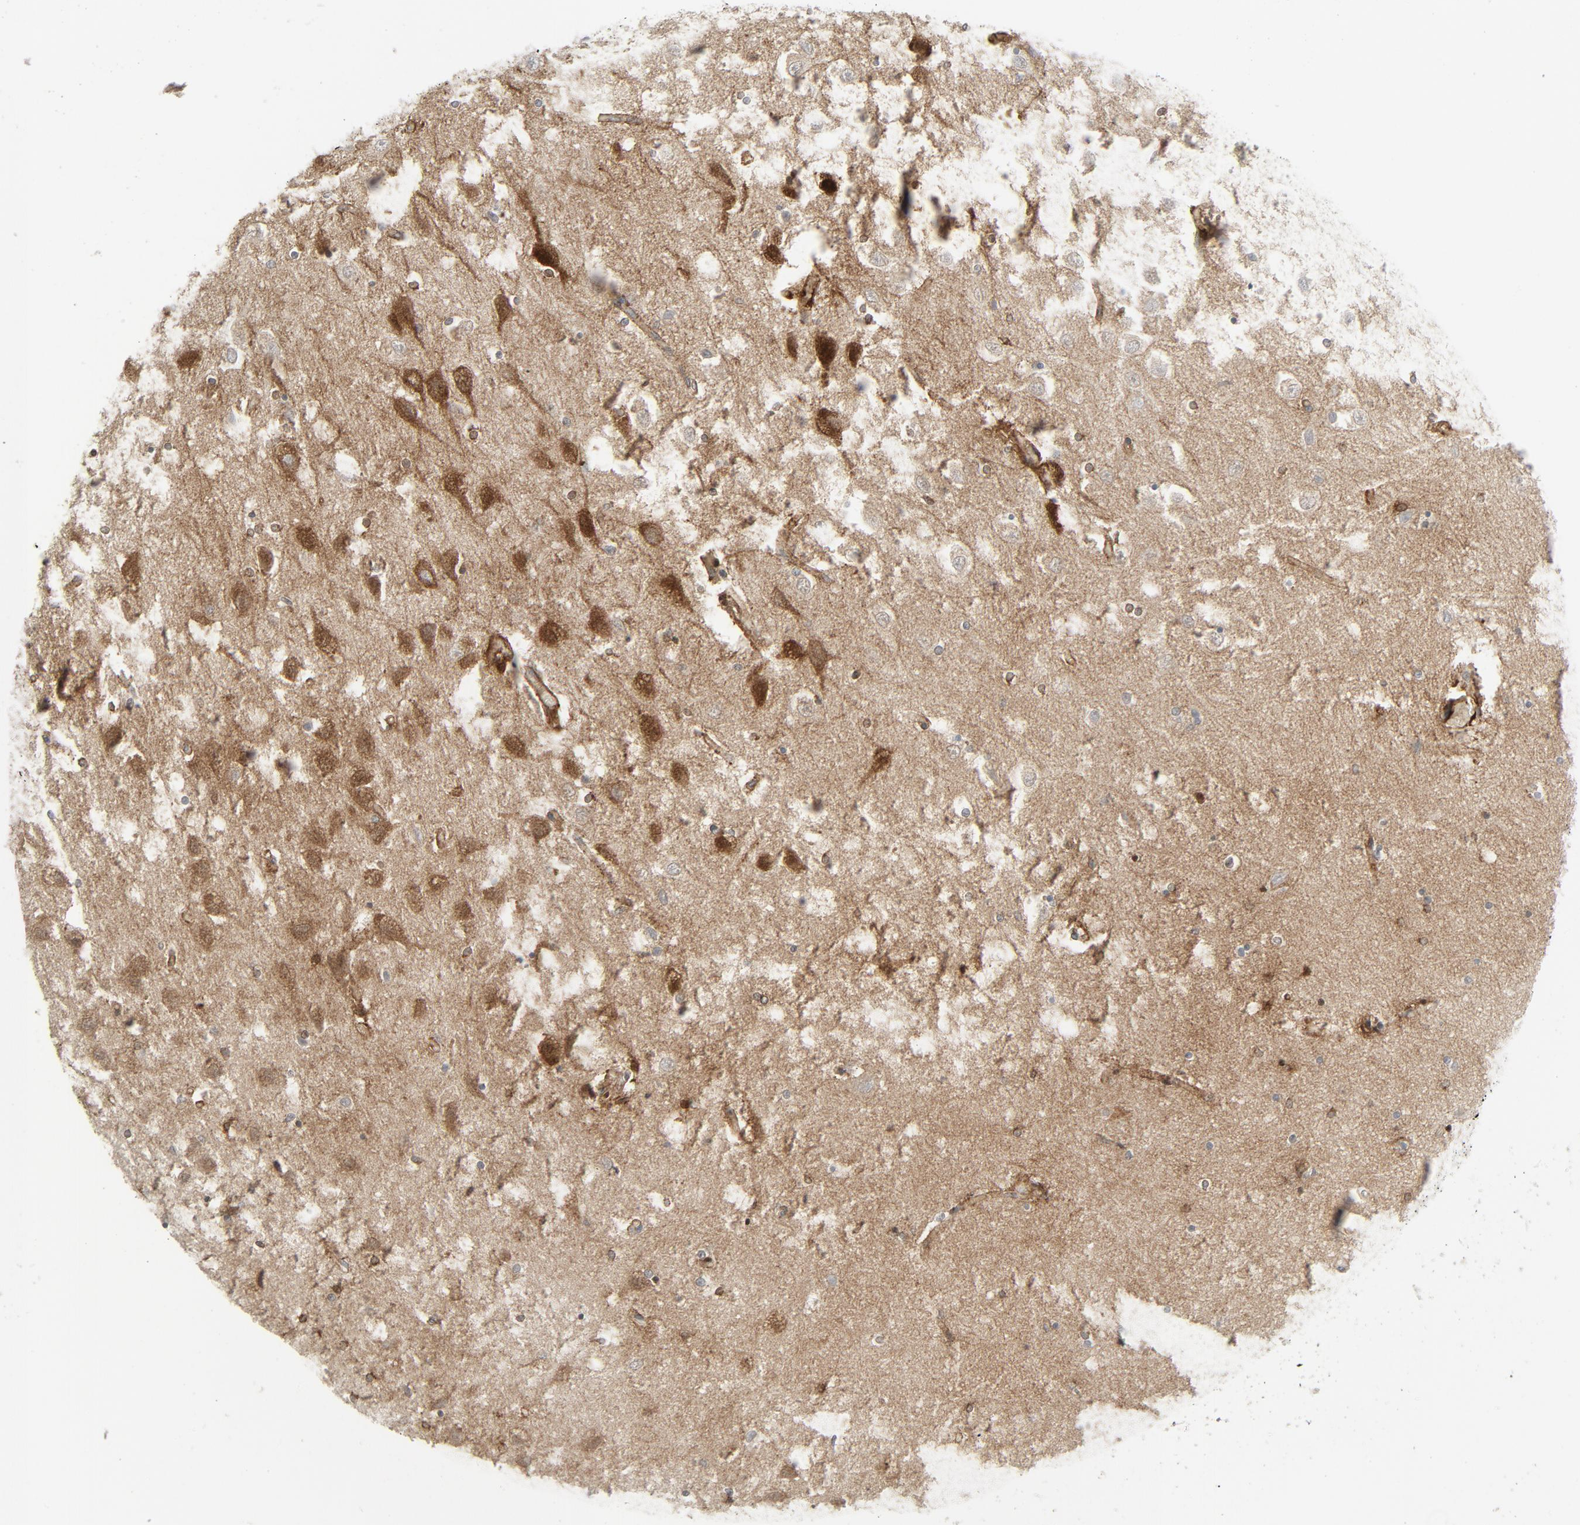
{"staining": {"intensity": "weak", "quantity": "25%-75%", "location": "cytoplasmic/membranous"}, "tissue": "hippocampus", "cell_type": "Glial cells", "image_type": "normal", "snomed": [{"axis": "morphology", "description": "Normal tissue, NOS"}, {"axis": "topography", "description": "Hippocampus"}], "caption": "Immunohistochemistry (IHC) micrograph of normal hippocampus stained for a protein (brown), which shows low levels of weak cytoplasmic/membranous expression in approximately 25%-75% of glial cells.", "gene": "FGFR3", "patient": {"sex": "female", "age": 54}}